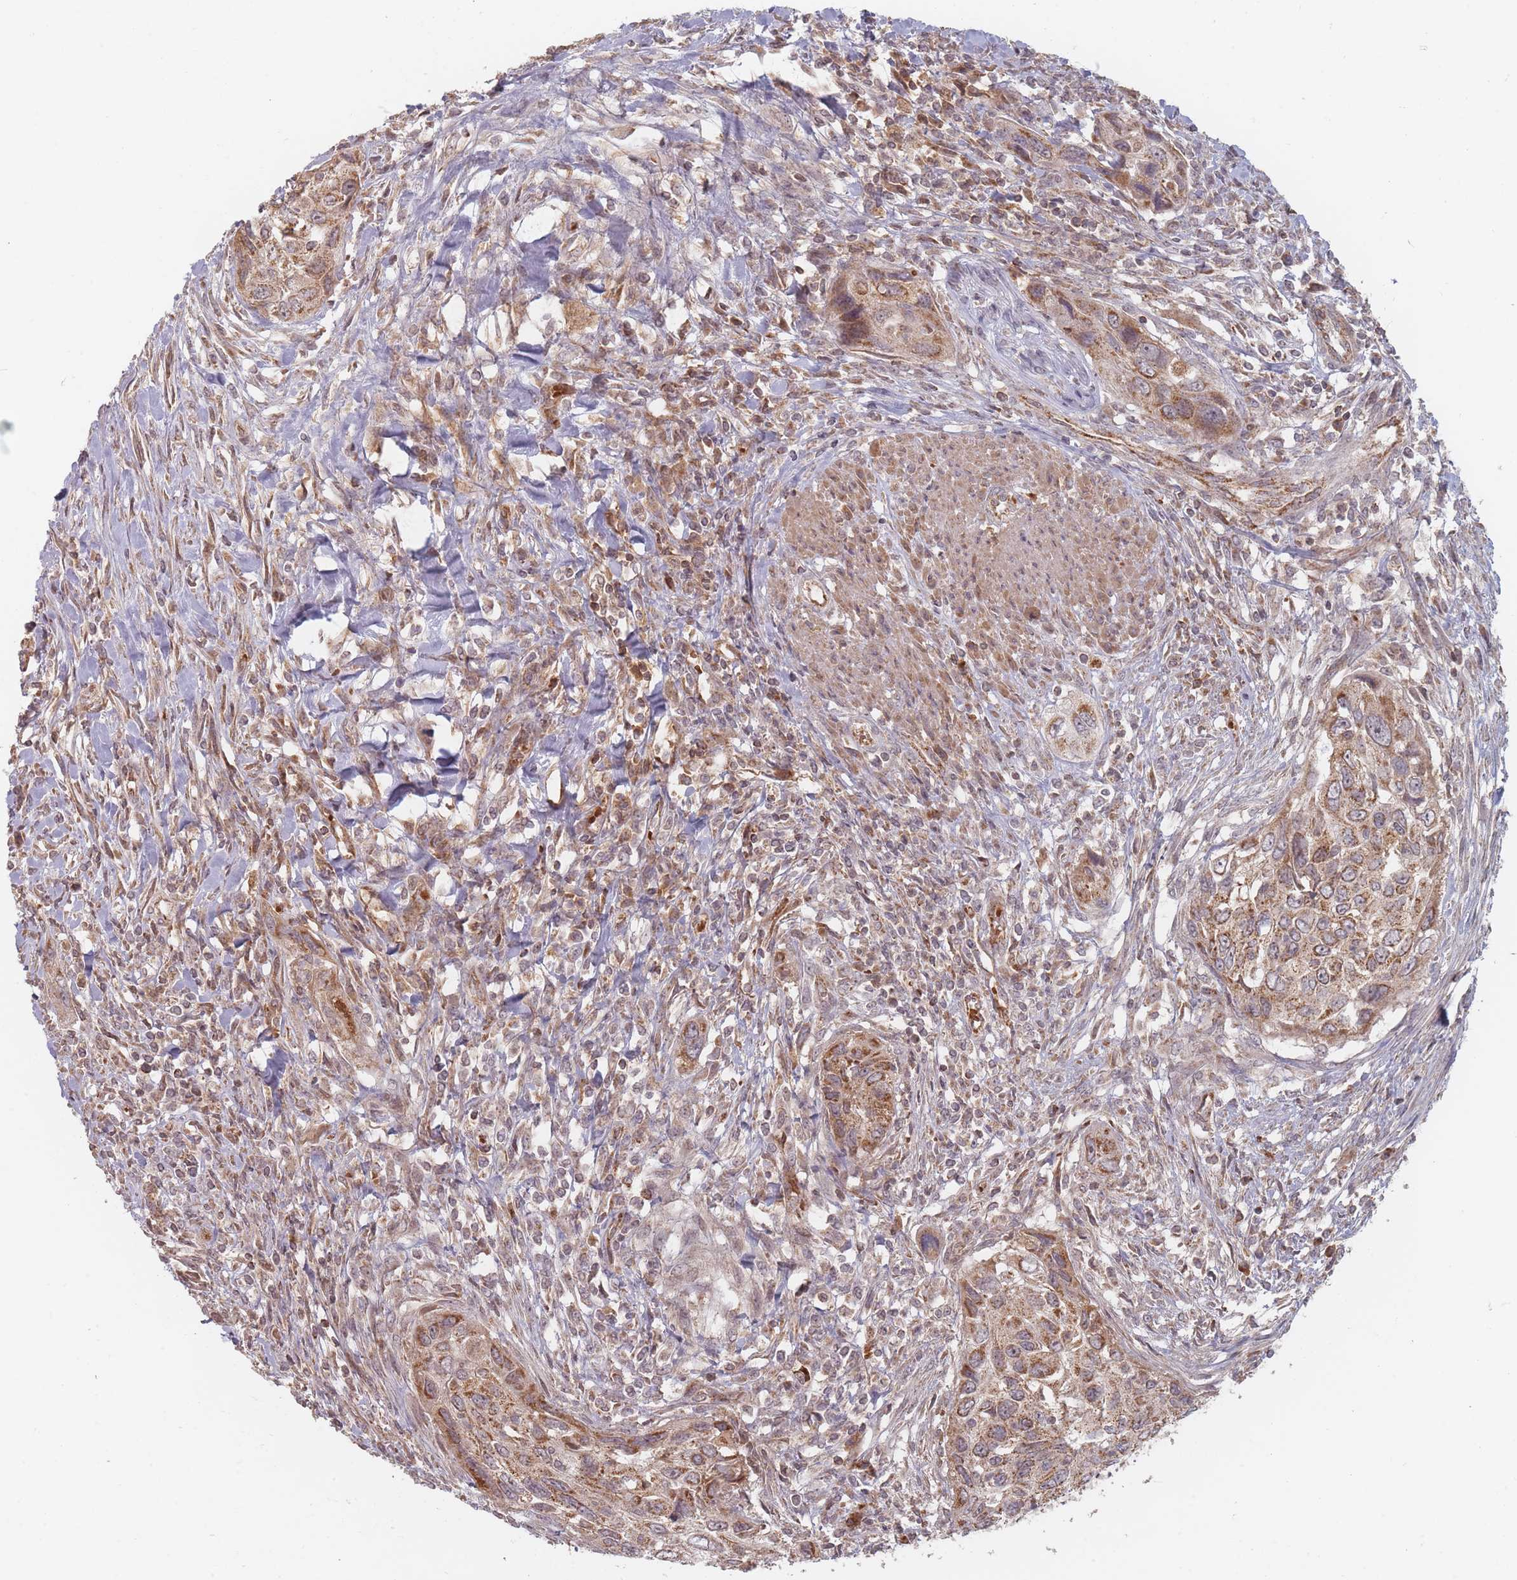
{"staining": {"intensity": "moderate", "quantity": ">75%", "location": "cytoplasmic/membranous"}, "tissue": "urothelial cancer", "cell_type": "Tumor cells", "image_type": "cancer", "snomed": [{"axis": "morphology", "description": "Urothelial carcinoma, High grade"}, {"axis": "topography", "description": "Urinary bladder"}], "caption": "An immunohistochemistry (IHC) micrograph of tumor tissue is shown. Protein staining in brown shows moderate cytoplasmic/membranous positivity in high-grade urothelial carcinoma within tumor cells.", "gene": "OR2M4", "patient": {"sex": "female", "age": 60}}